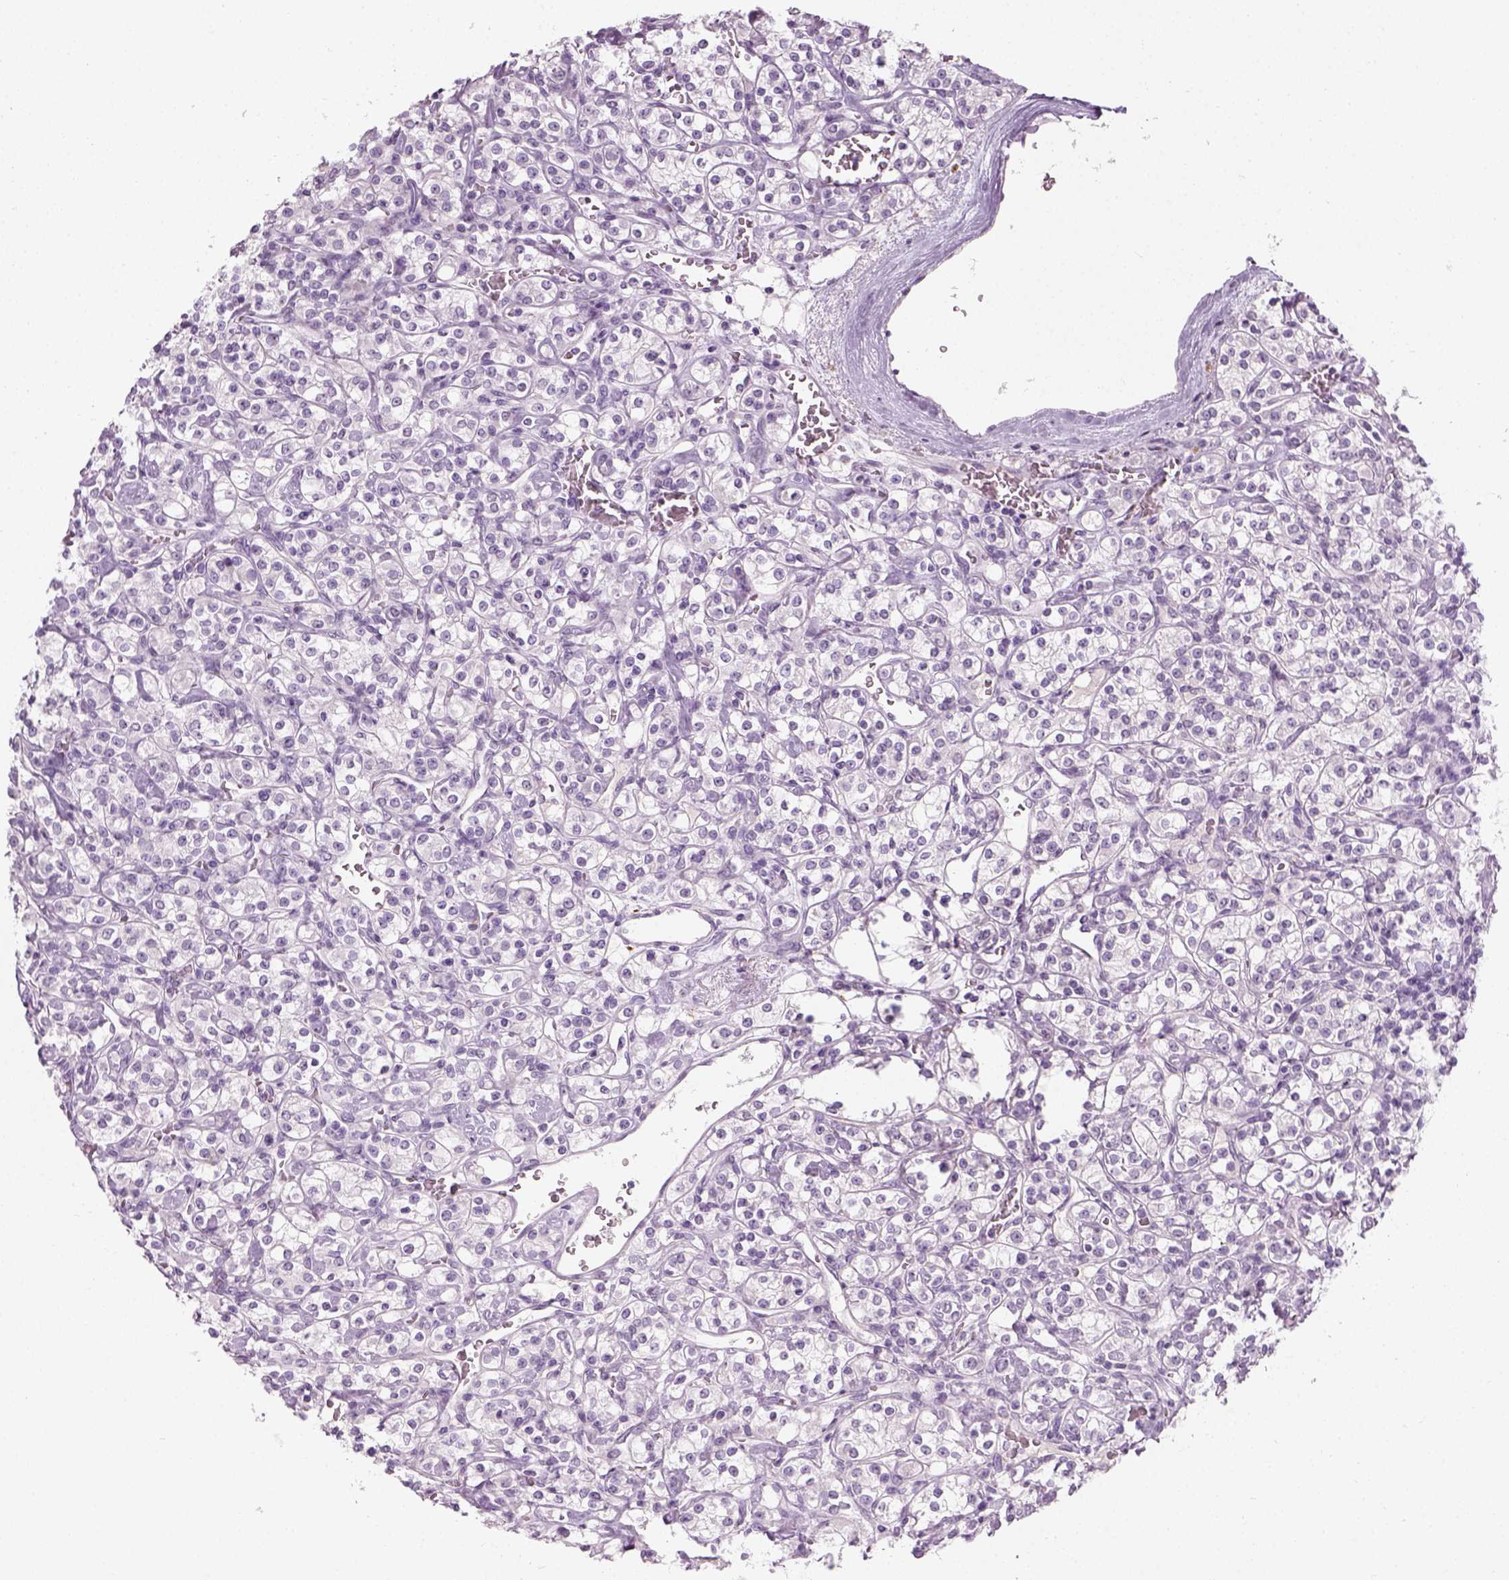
{"staining": {"intensity": "negative", "quantity": "none", "location": "none"}, "tissue": "renal cancer", "cell_type": "Tumor cells", "image_type": "cancer", "snomed": [{"axis": "morphology", "description": "Adenocarcinoma, NOS"}, {"axis": "topography", "description": "Kidney"}], "caption": "IHC of renal adenocarcinoma displays no expression in tumor cells.", "gene": "TH", "patient": {"sex": "male", "age": 77}}